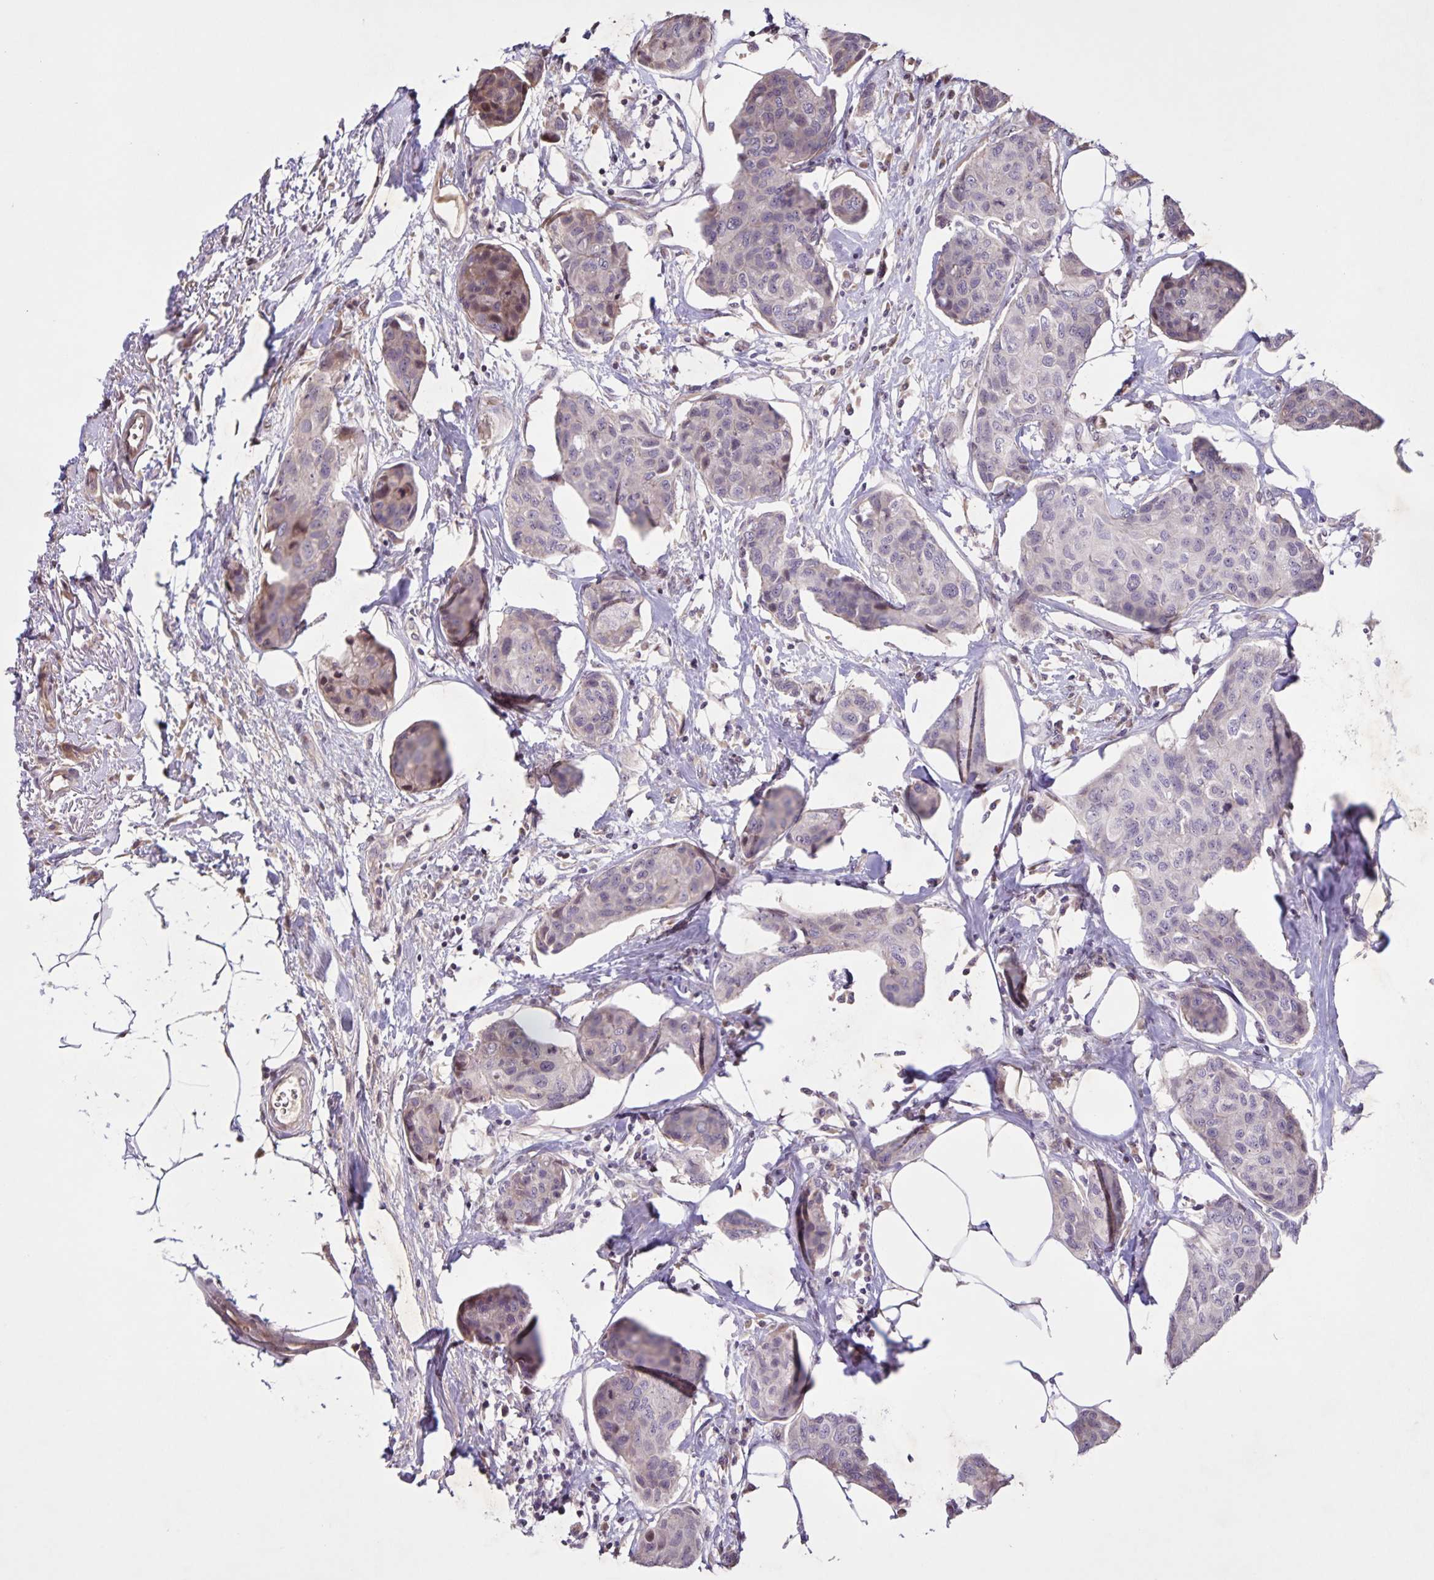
{"staining": {"intensity": "weak", "quantity": "<25%", "location": "nuclear"}, "tissue": "breast cancer", "cell_type": "Tumor cells", "image_type": "cancer", "snomed": [{"axis": "morphology", "description": "Duct carcinoma"}, {"axis": "topography", "description": "Breast"}], "caption": "Immunohistochemical staining of human breast cancer (infiltrating ductal carcinoma) exhibits no significant staining in tumor cells.", "gene": "GDF2", "patient": {"sex": "female", "age": 80}}